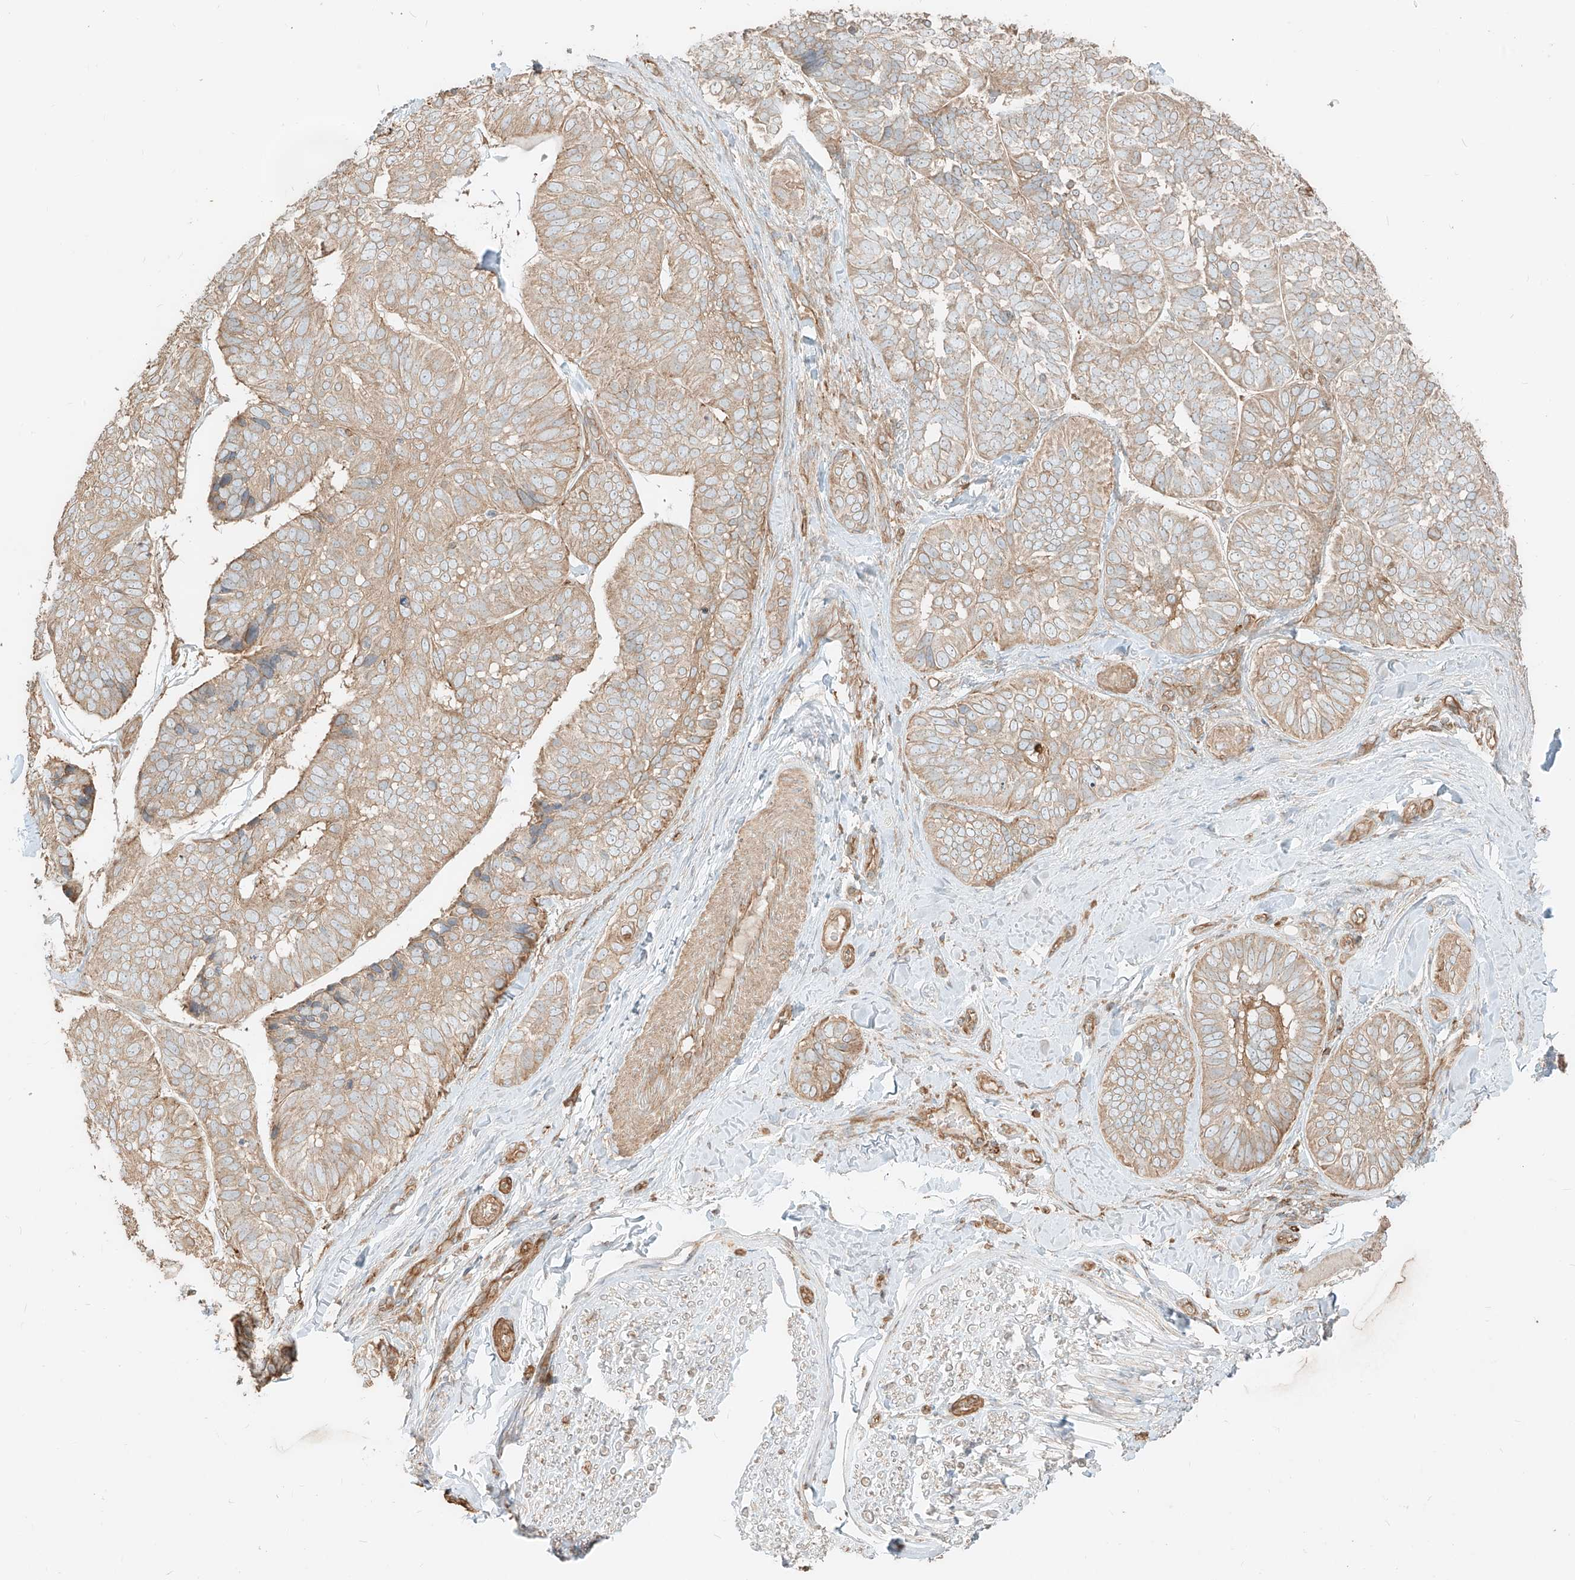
{"staining": {"intensity": "weak", "quantity": ">75%", "location": "cytoplasmic/membranous"}, "tissue": "skin cancer", "cell_type": "Tumor cells", "image_type": "cancer", "snomed": [{"axis": "morphology", "description": "Basal cell carcinoma"}, {"axis": "topography", "description": "Skin"}], "caption": "Human skin cancer stained with a protein marker shows weak staining in tumor cells.", "gene": "CCDC115", "patient": {"sex": "male", "age": 62}}